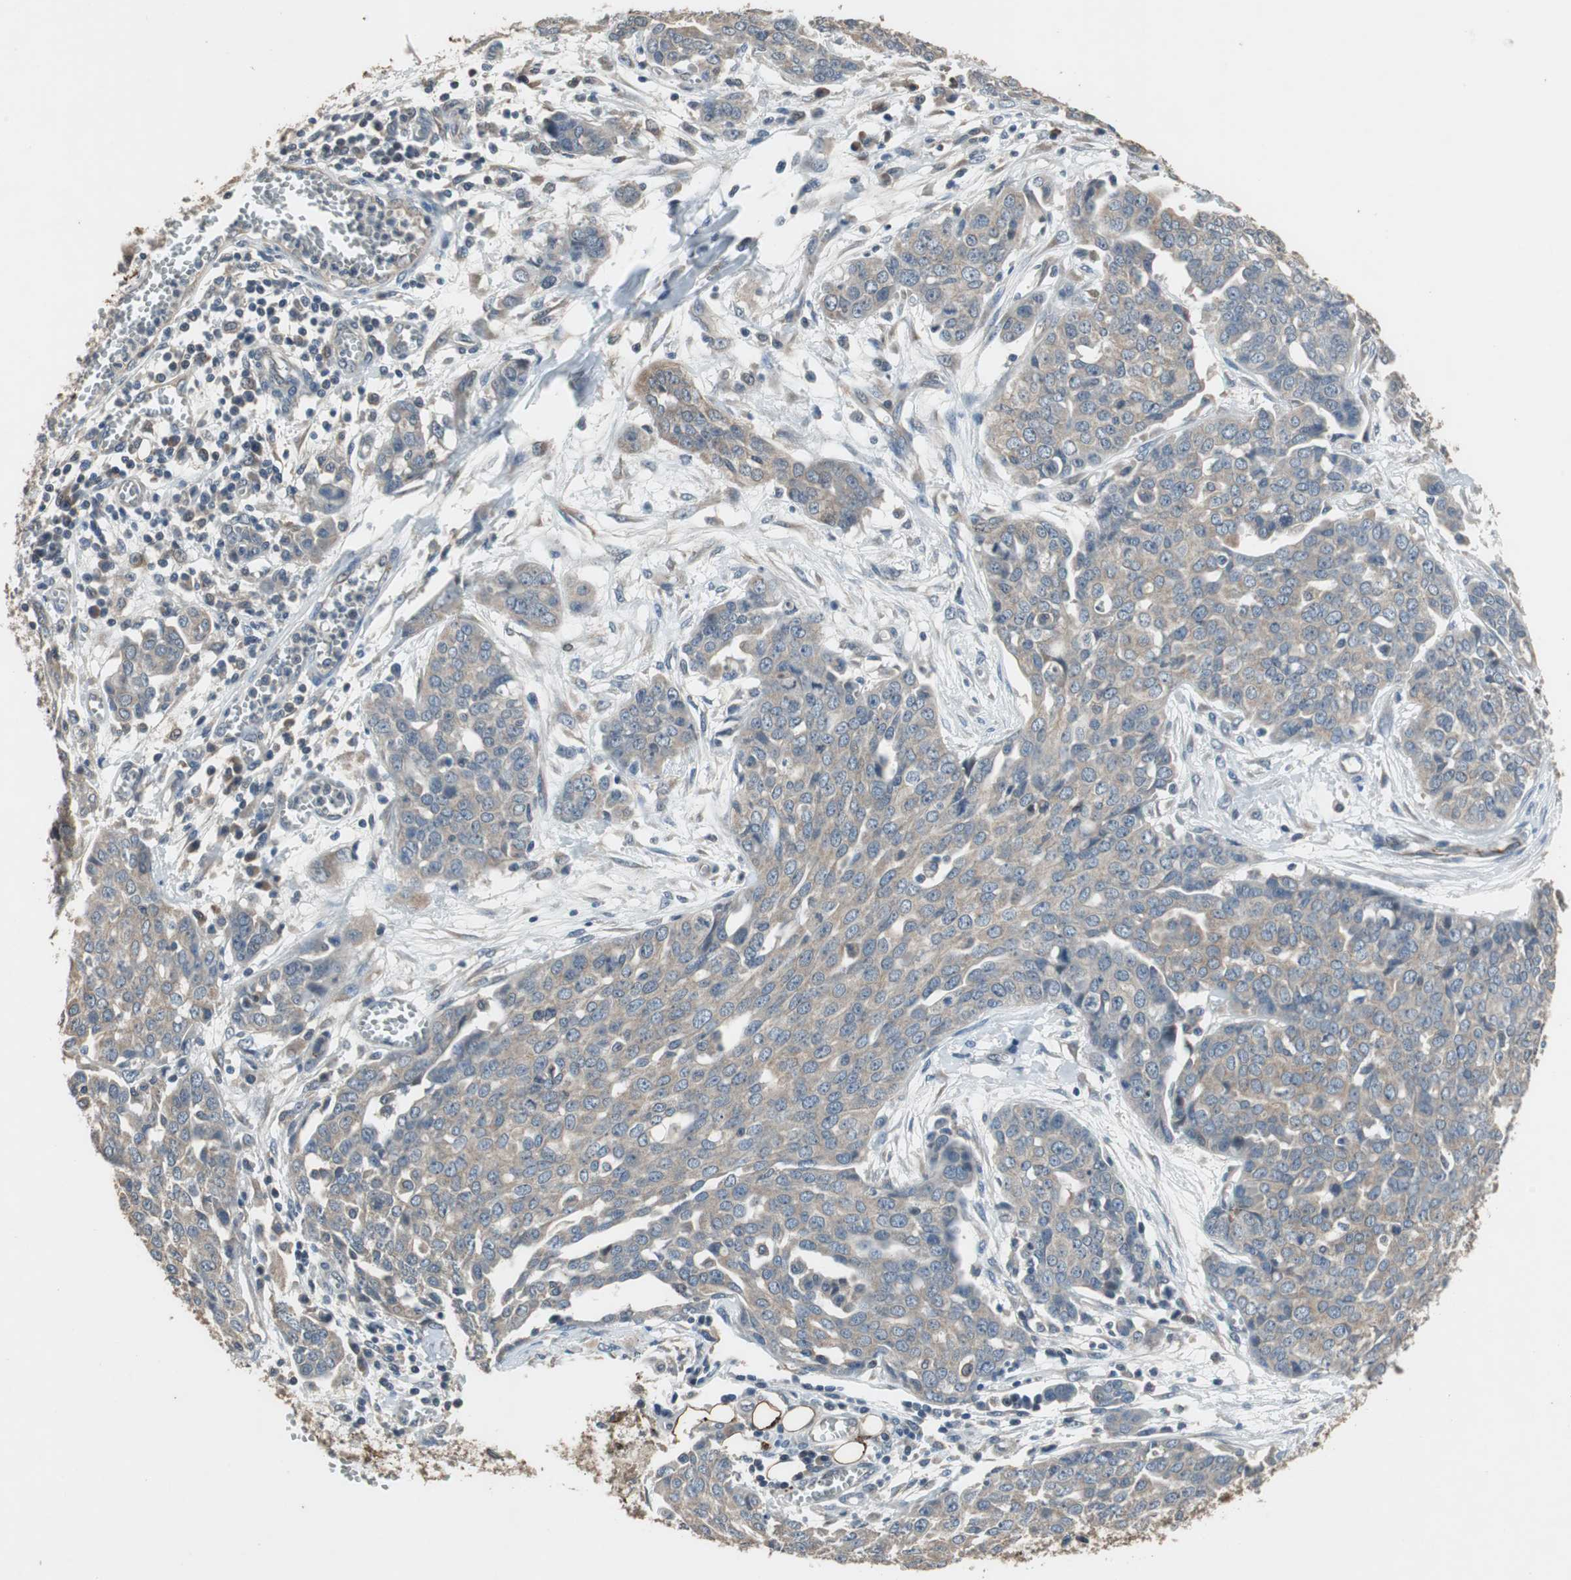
{"staining": {"intensity": "moderate", "quantity": "25%-75%", "location": "cytoplasmic/membranous"}, "tissue": "ovarian cancer", "cell_type": "Tumor cells", "image_type": "cancer", "snomed": [{"axis": "morphology", "description": "Cystadenocarcinoma, serous, NOS"}, {"axis": "topography", "description": "Soft tissue"}, {"axis": "topography", "description": "Ovary"}], "caption": "A brown stain shows moderate cytoplasmic/membranous positivity of a protein in human ovarian cancer tumor cells.", "gene": "PI4KB", "patient": {"sex": "female", "age": 57}}